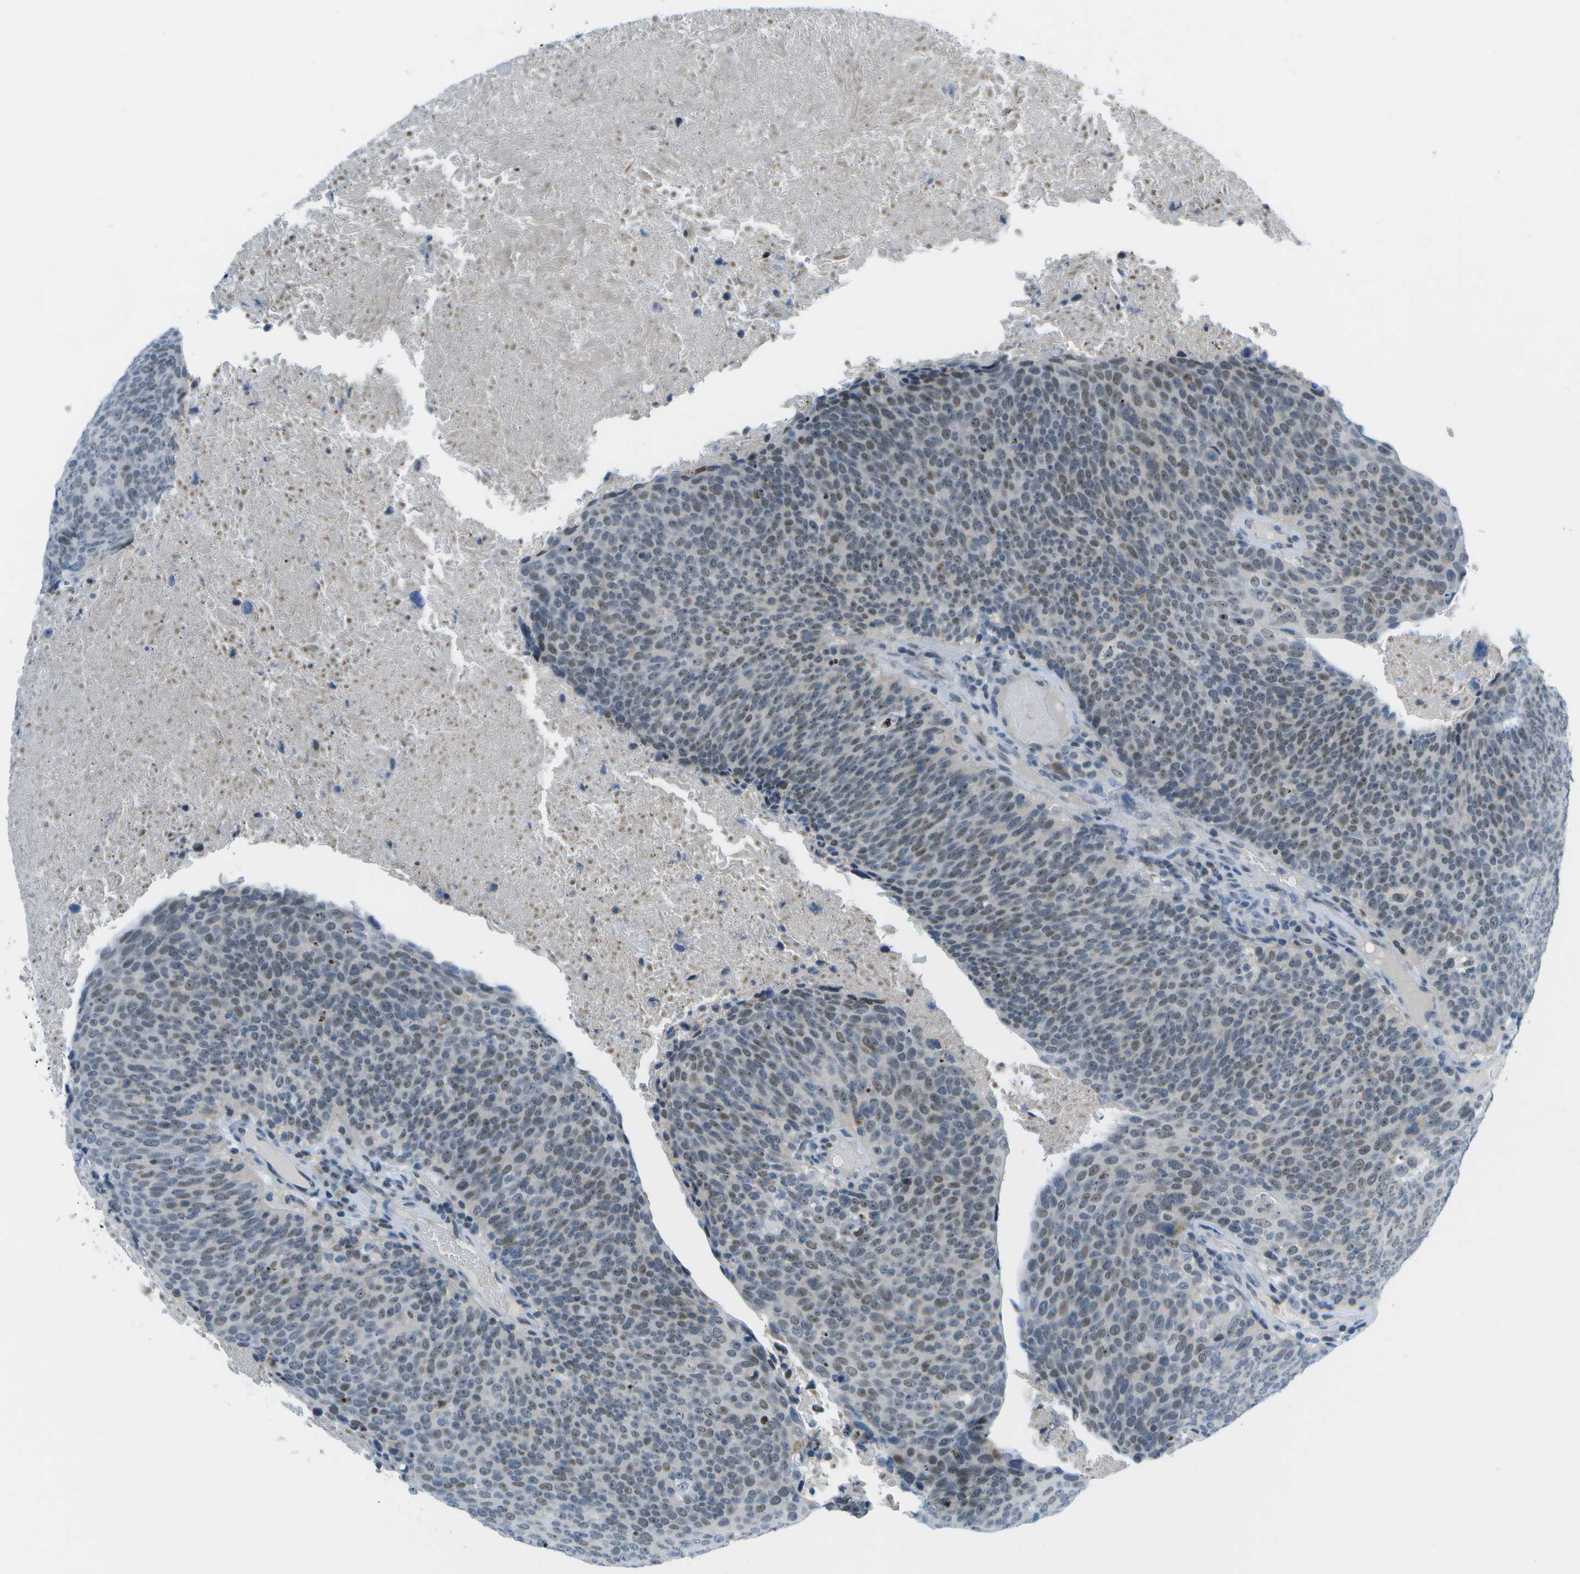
{"staining": {"intensity": "weak", "quantity": "25%-75%", "location": "nuclear"}, "tissue": "head and neck cancer", "cell_type": "Tumor cells", "image_type": "cancer", "snomed": [{"axis": "morphology", "description": "Squamous cell carcinoma, NOS"}, {"axis": "morphology", "description": "Squamous cell carcinoma, metastatic, NOS"}, {"axis": "topography", "description": "Lymph node"}, {"axis": "topography", "description": "Head-Neck"}], "caption": "A brown stain highlights weak nuclear positivity of a protein in human metastatic squamous cell carcinoma (head and neck) tumor cells.", "gene": "PITHD1", "patient": {"sex": "male", "age": 62}}